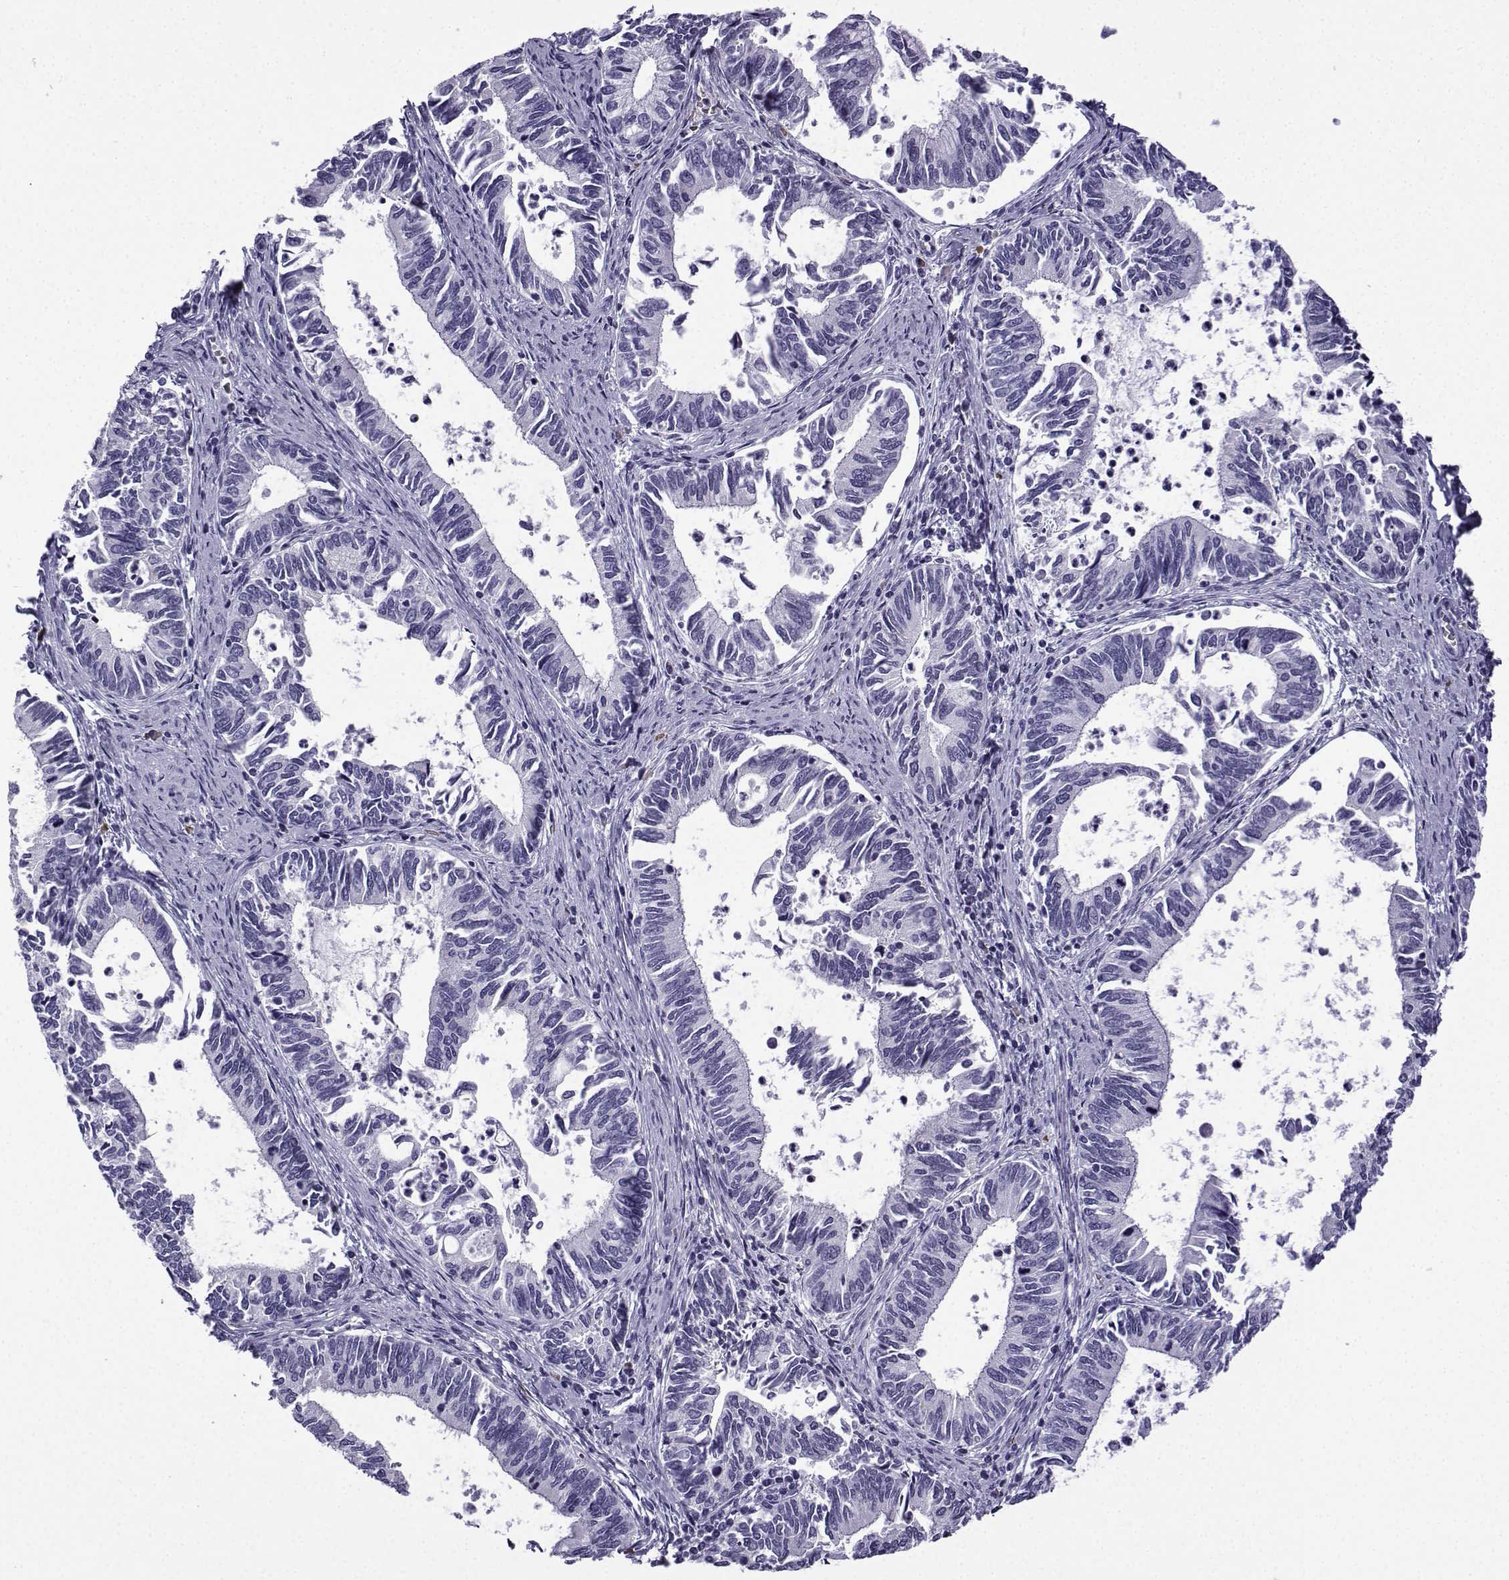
{"staining": {"intensity": "negative", "quantity": "none", "location": "none"}, "tissue": "cervical cancer", "cell_type": "Tumor cells", "image_type": "cancer", "snomed": [{"axis": "morphology", "description": "Adenocarcinoma, NOS"}, {"axis": "topography", "description": "Cervix"}], "caption": "A high-resolution micrograph shows immunohistochemistry (IHC) staining of cervical adenocarcinoma, which displays no significant positivity in tumor cells.", "gene": "MRGBP", "patient": {"sex": "female", "age": 42}}